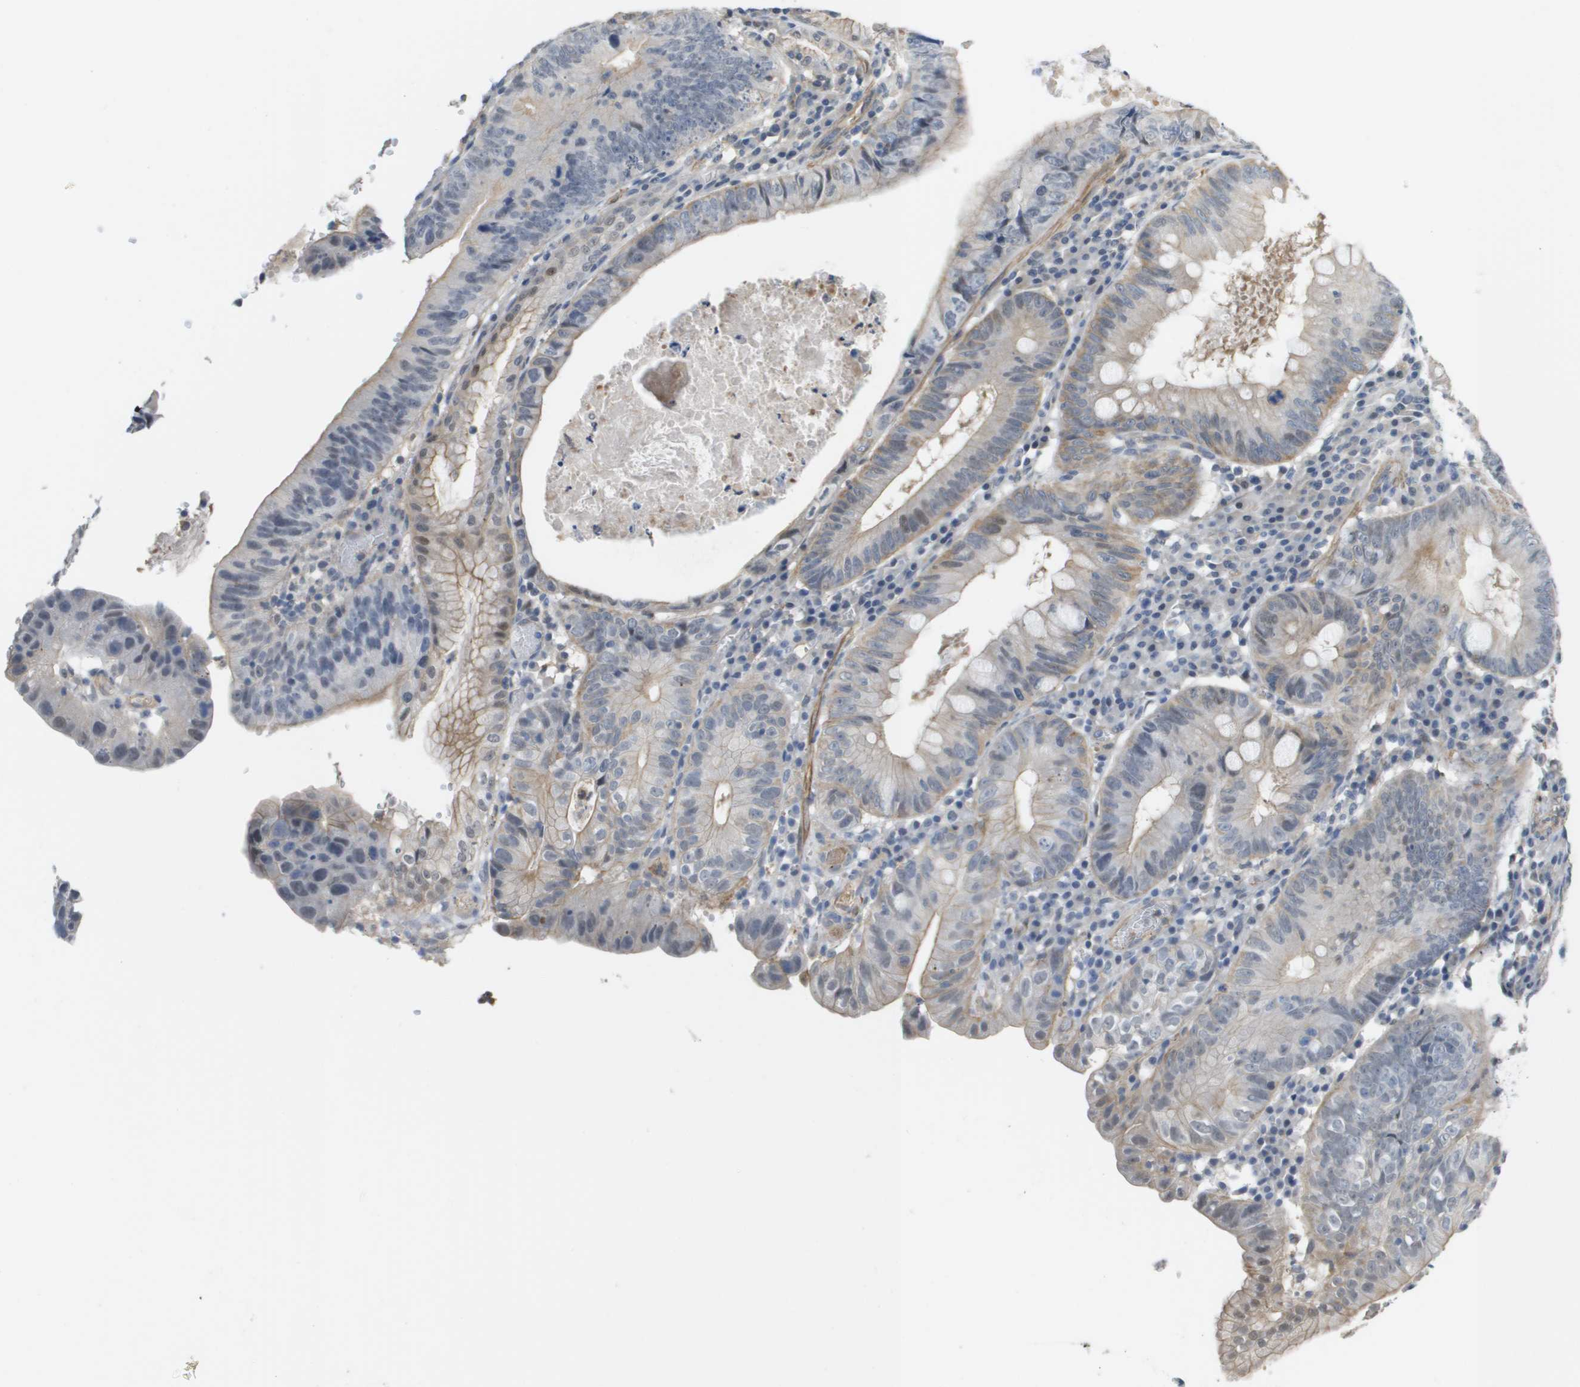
{"staining": {"intensity": "negative", "quantity": "none", "location": "none"}, "tissue": "stomach cancer", "cell_type": "Tumor cells", "image_type": "cancer", "snomed": [{"axis": "morphology", "description": "Adenocarcinoma, NOS"}, {"axis": "topography", "description": "Stomach"}], "caption": "Immunohistochemistry (IHC) photomicrograph of stomach adenocarcinoma stained for a protein (brown), which exhibits no staining in tumor cells.", "gene": "RNF112", "patient": {"sex": "male", "age": 59}}